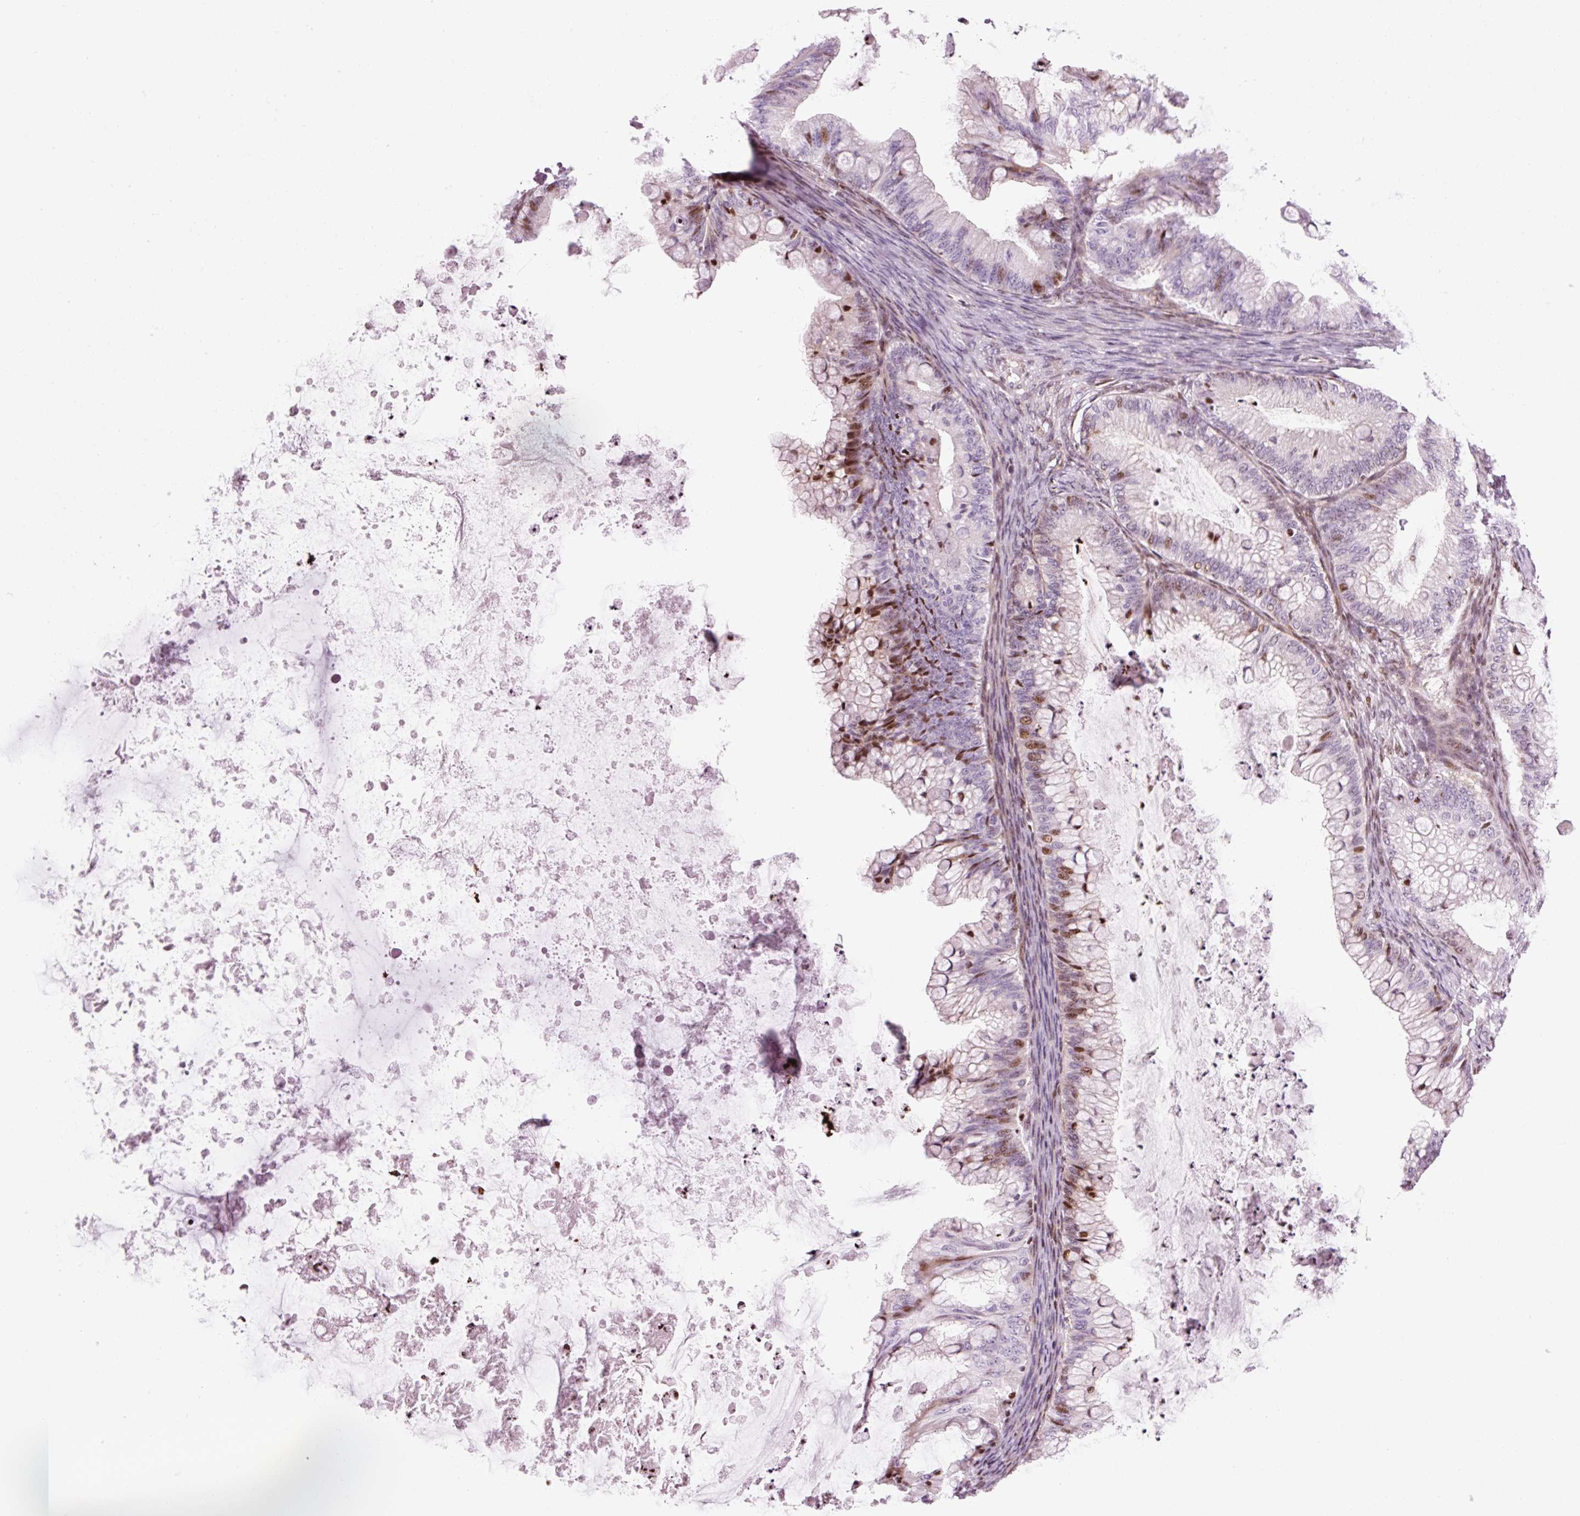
{"staining": {"intensity": "moderate", "quantity": "<25%", "location": "nuclear"}, "tissue": "ovarian cancer", "cell_type": "Tumor cells", "image_type": "cancer", "snomed": [{"axis": "morphology", "description": "Cystadenocarcinoma, mucinous, NOS"}, {"axis": "topography", "description": "Ovary"}], "caption": "An image of ovarian cancer stained for a protein exhibits moderate nuclear brown staining in tumor cells.", "gene": "ANKRD20A1", "patient": {"sex": "female", "age": 35}}